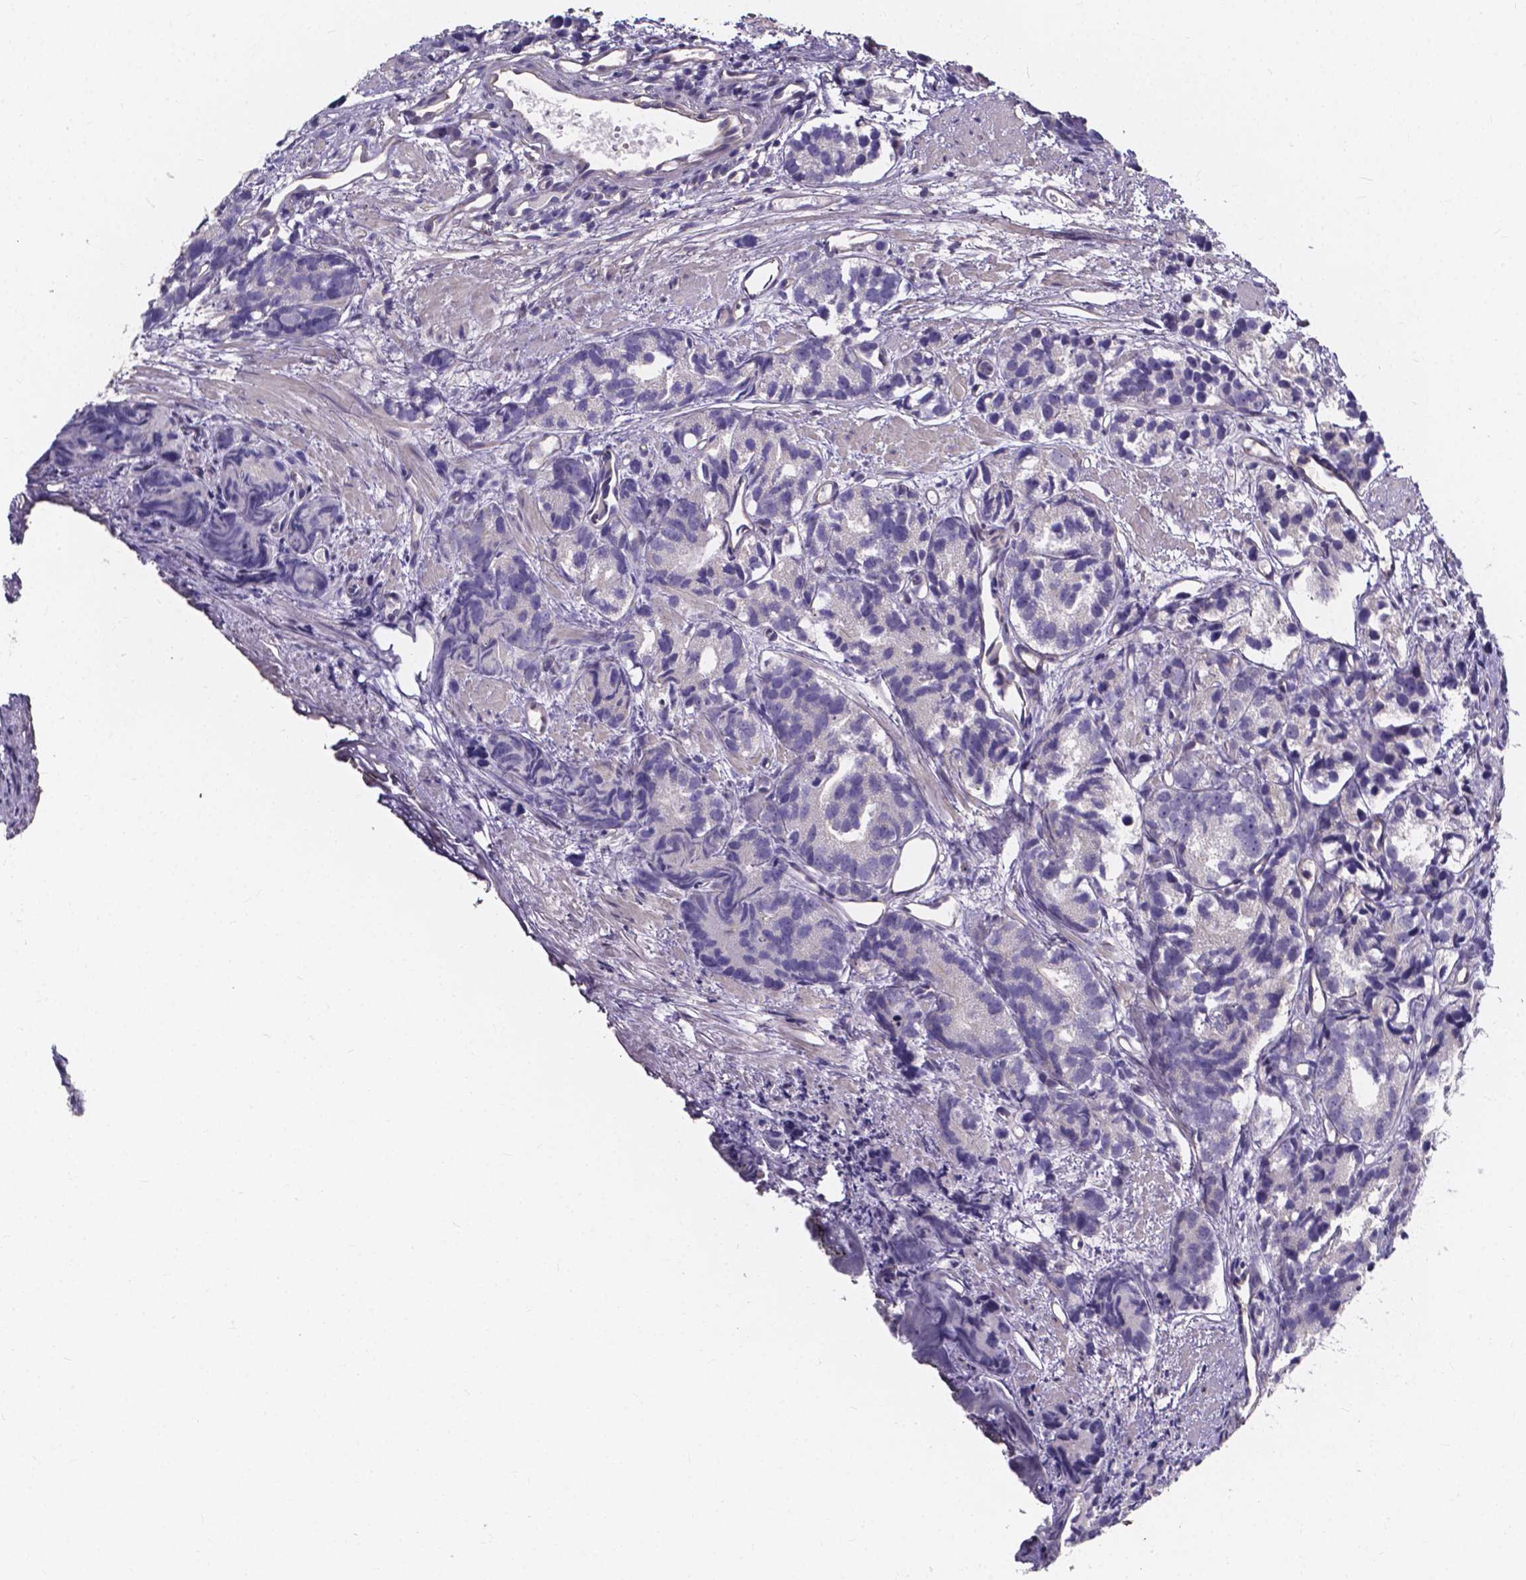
{"staining": {"intensity": "negative", "quantity": "none", "location": "none"}, "tissue": "prostate cancer", "cell_type": "Tumor cells", "image_type": "cancer", "snomed": [{"axis": "morphology", "description": "Adenocarcinoma, High grade"}, {"axis": "topography", "description": "Prostate"}], "caption": "Immunohistochemistry (IHC) of adenocarcinoma (high-grade) (prostate) demonstrates no positivity in tumor cells.", "gene": "THEMIS", "patient": {"sex": "male", "age": 77}}